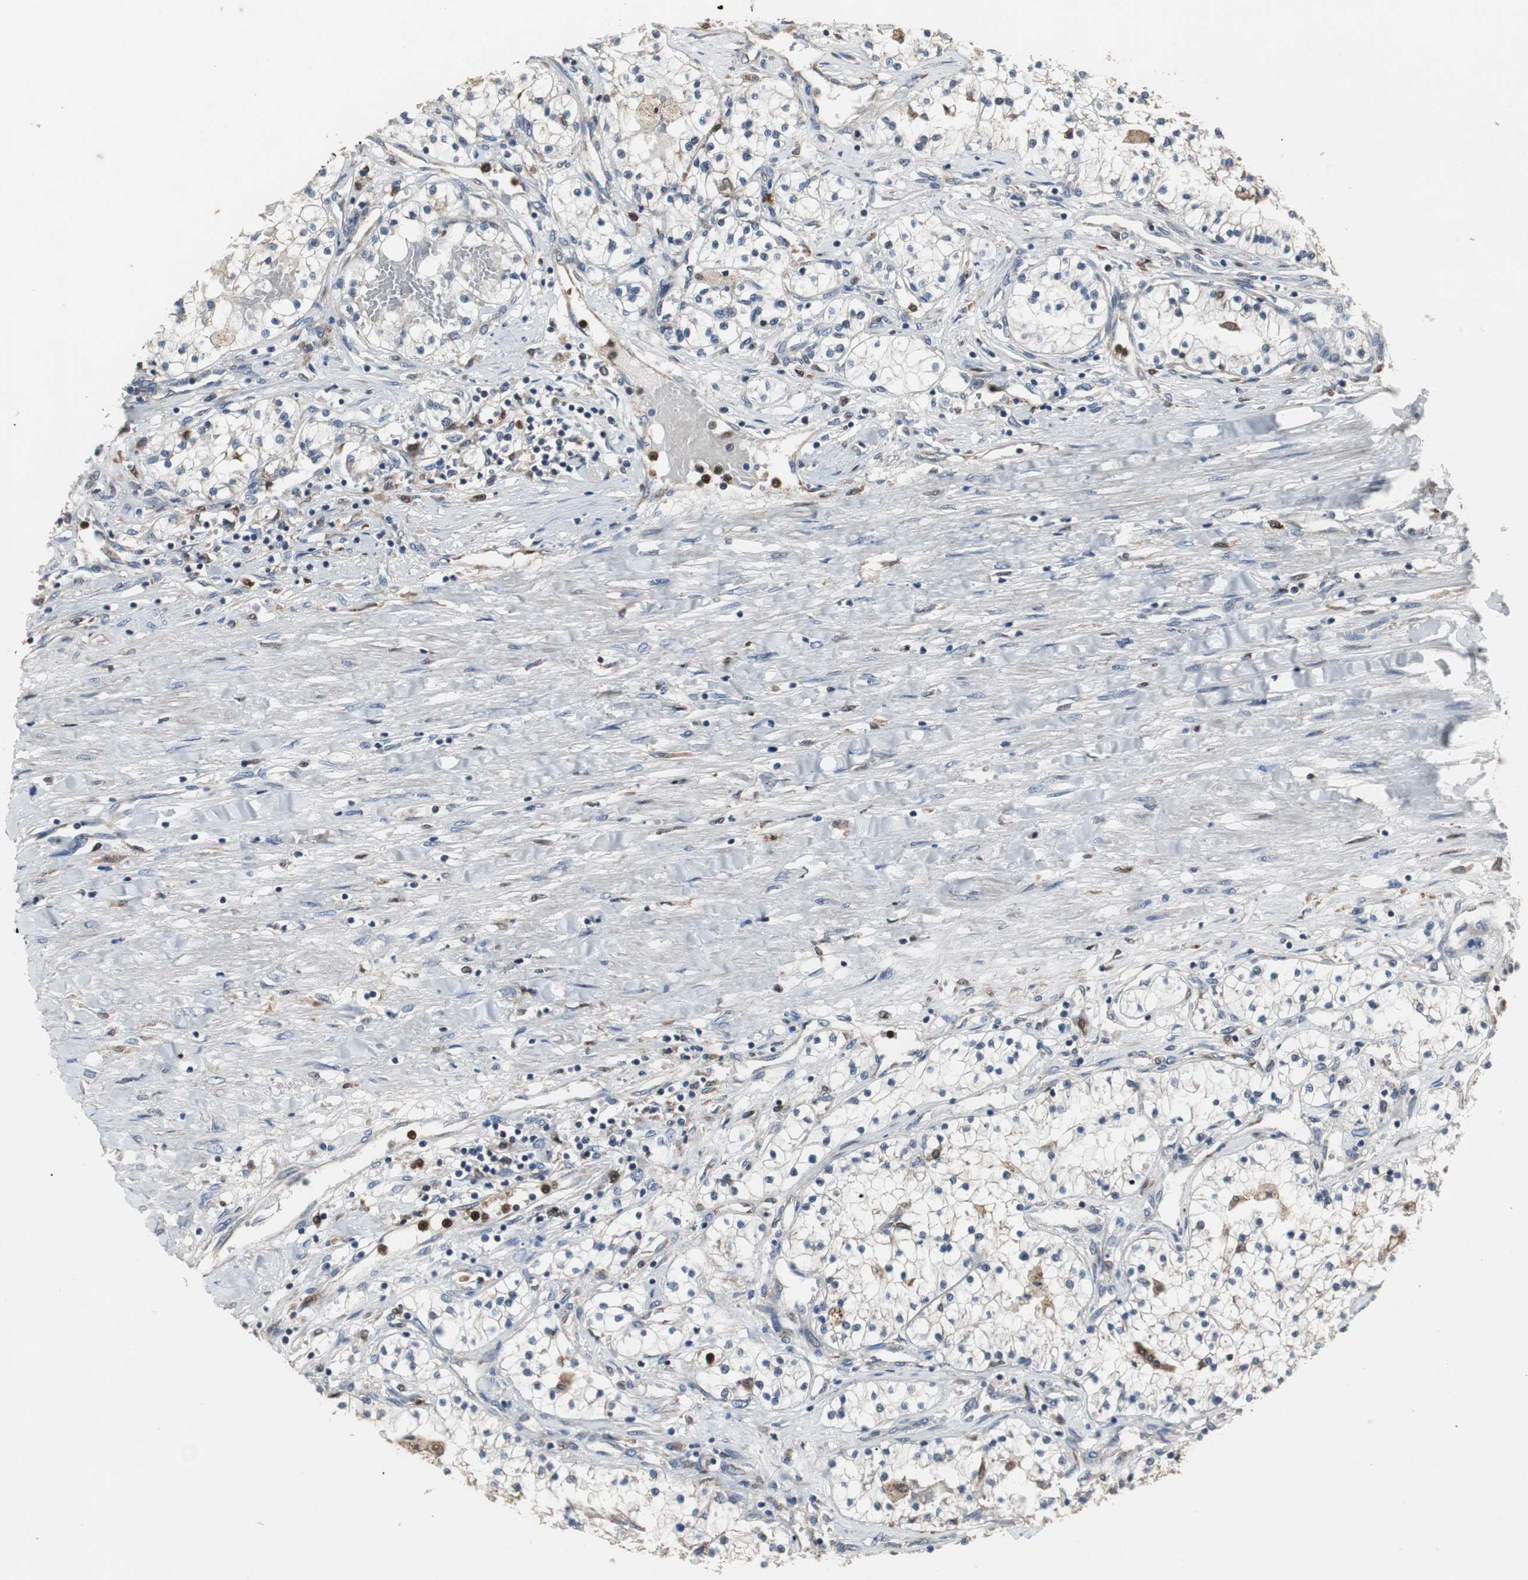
{"staining": {"intensity": "weak", "quantity": "<25%", "location": "cytoplasmic/membranous"}, "tissue": "renal cancer", "cell_type": "Tumor cells", "image_type": "cancer", "snomed": [{"axis": "morphology", "description": "Adenocarcinoma, NOS"}, {"axis": "topography", "description": "Kidney"}], "caption": "An immunohistochemistry photomicrograph of renal cancer is shown. There is no staining in tumor cells of renal cancer. Nuclei are stained in blue.", "gene": "NCF2", "patient": {"sex": "male", "age": 68}}